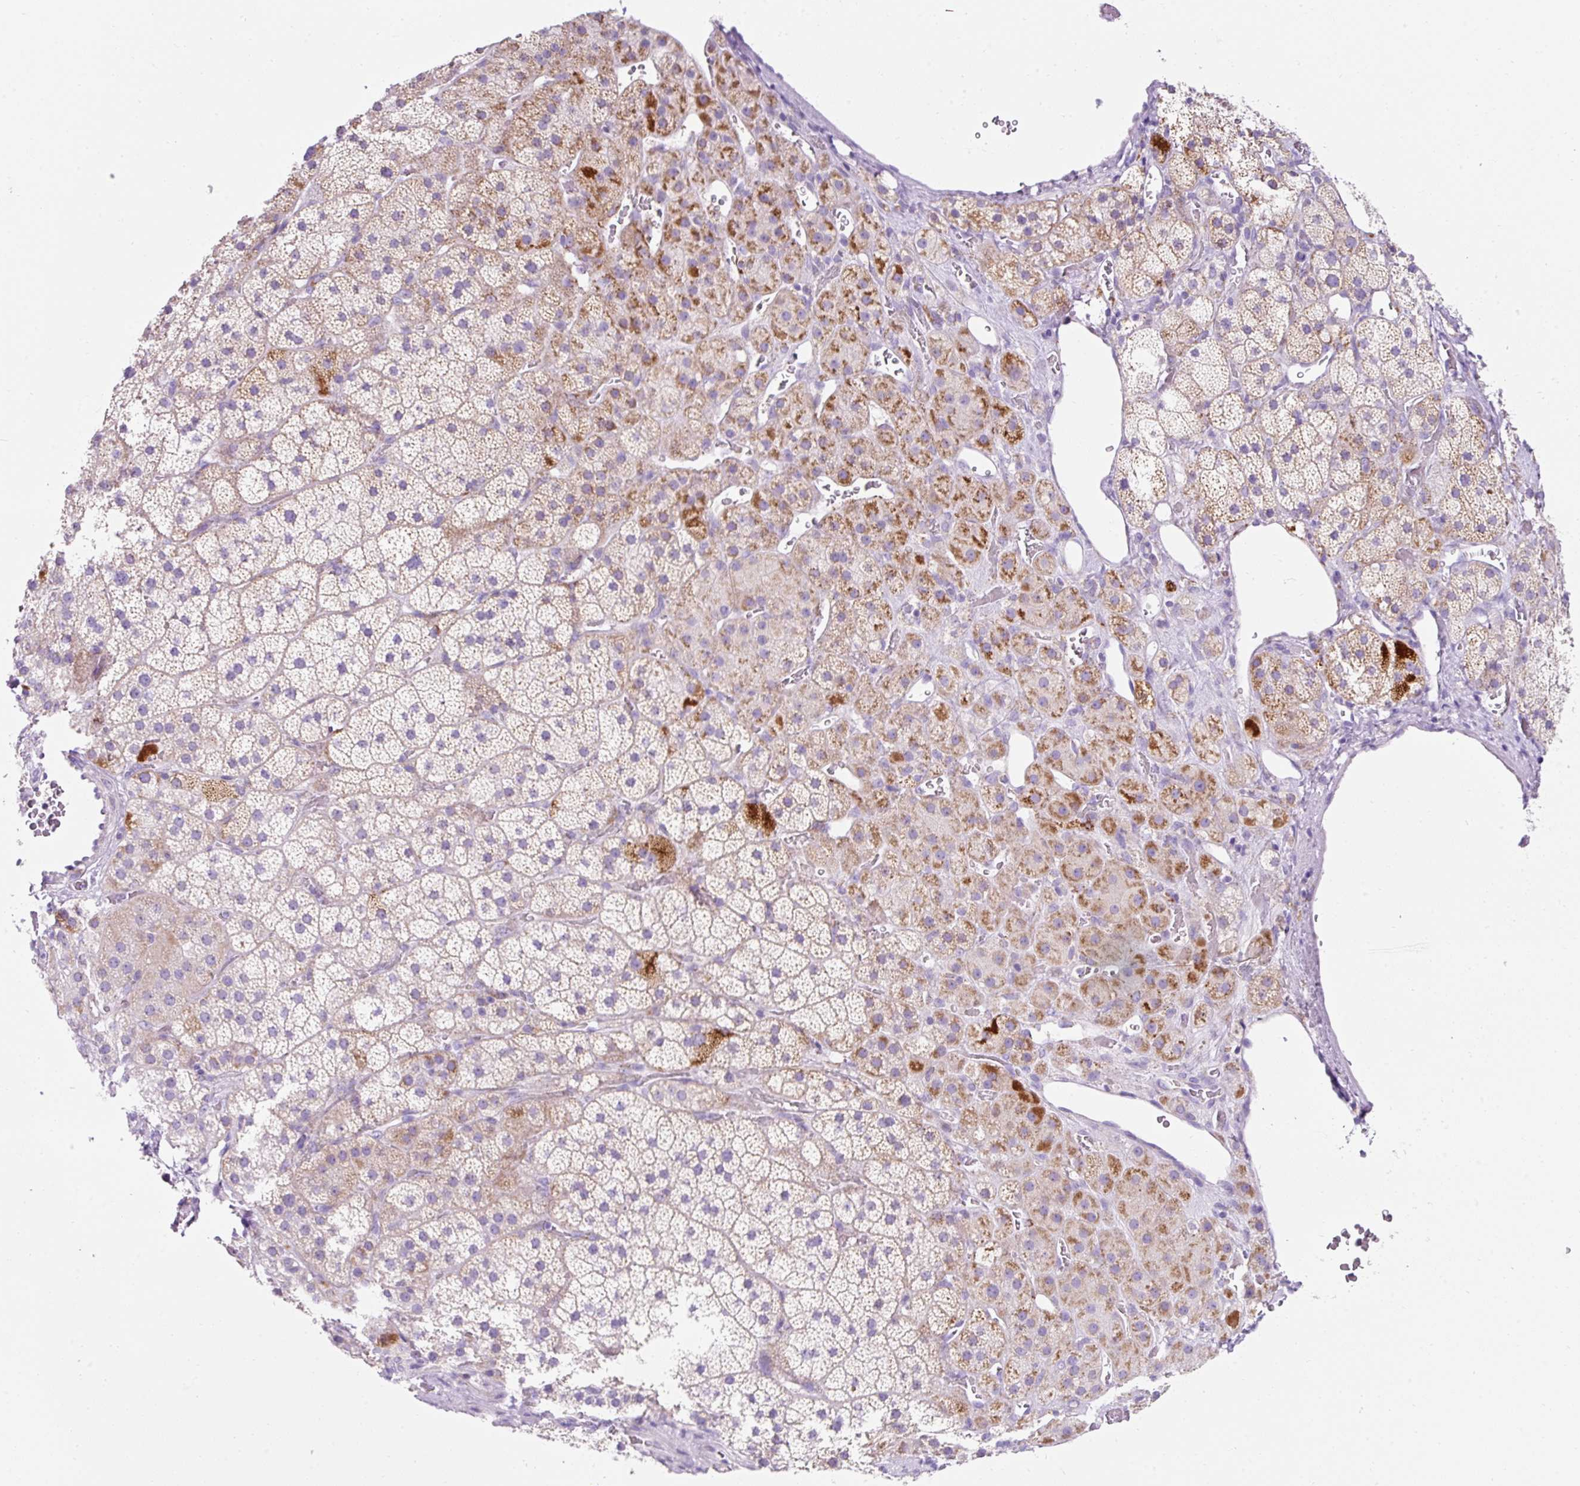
{"staining": {"intensity": "moderate", "quantity": "25%-75%", "location": "cytoplasmic/membranous"}, "tissue": "adrenal gland", "cell_type": "Glandular cells", "image_type": "normal", "snomed": [{"axis": "morphology", "description": "Normal tissue, NOS"}, {"axis": "topography", "description": "Adrenal gland"}], "caption": "Immunohistochemical staining of normal human adrenal gland demonstrates moderate cytoplasmic/membranous protein staining in about 25%-75% of glandular cells. The staining is performed using DAB brown chromogen to label protein expression. The nuclei are counter-stained blue using hematoxylin.", "gene": "PLPP2", "patient": {"sex": "male", "age": 57}}